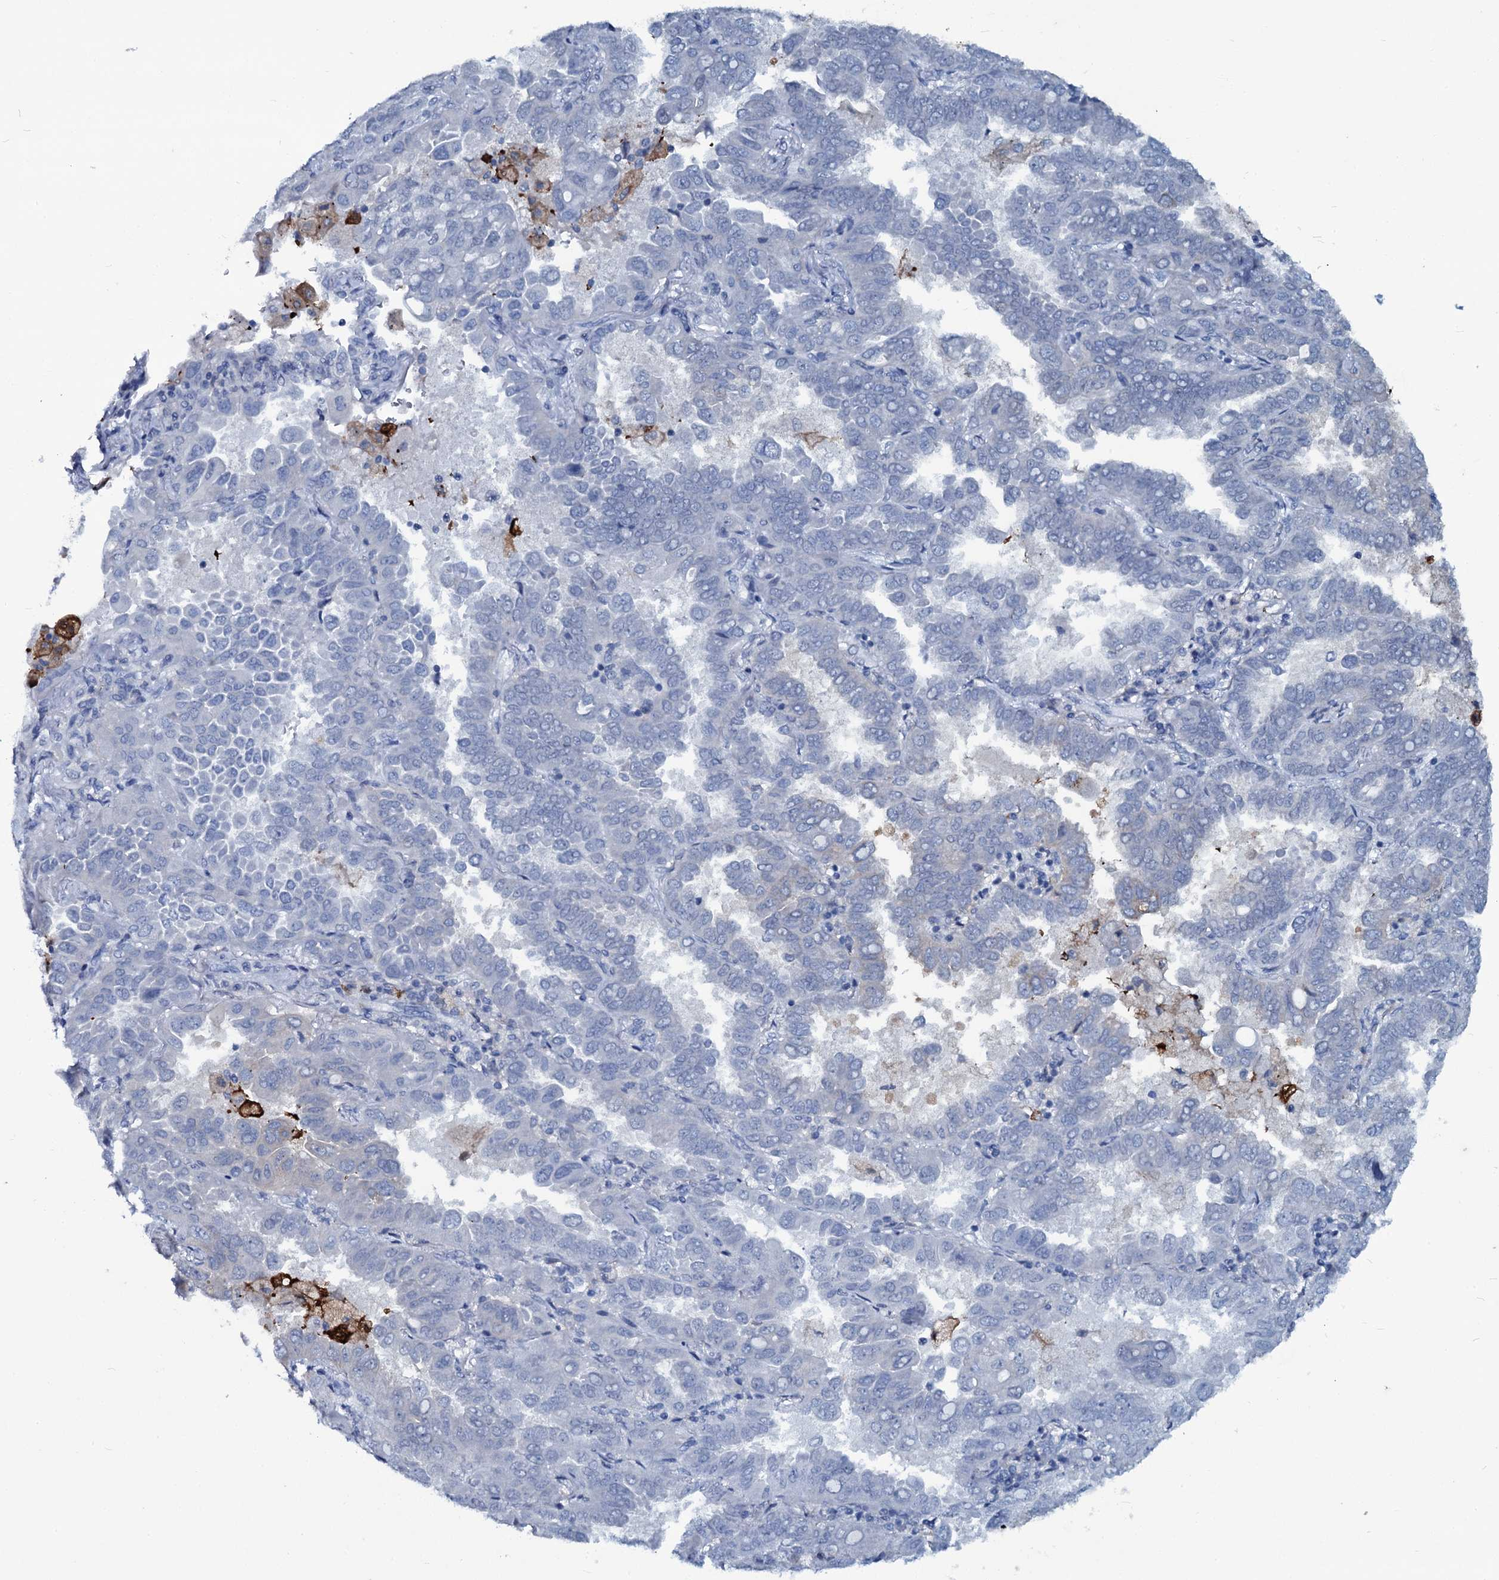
{"staining": {"intensity": "negative", "quantity": "none", "location": "none"}, "tissue": "lung cancer", "cell_type": "Tumor cells", "image_type": "cancer", "snomed": [{"axis": "morphology", "description": "Adenocarcinoma, NOS"}, {"axis": "topography", "description": "Lung"}], "caption": "This is an immunohistochemistry (IHC) image of human lung cancer. There is no positivity in tumor cells.", "gene": "SLC4A7", "patient": {"sex": "male", "age": 64}}